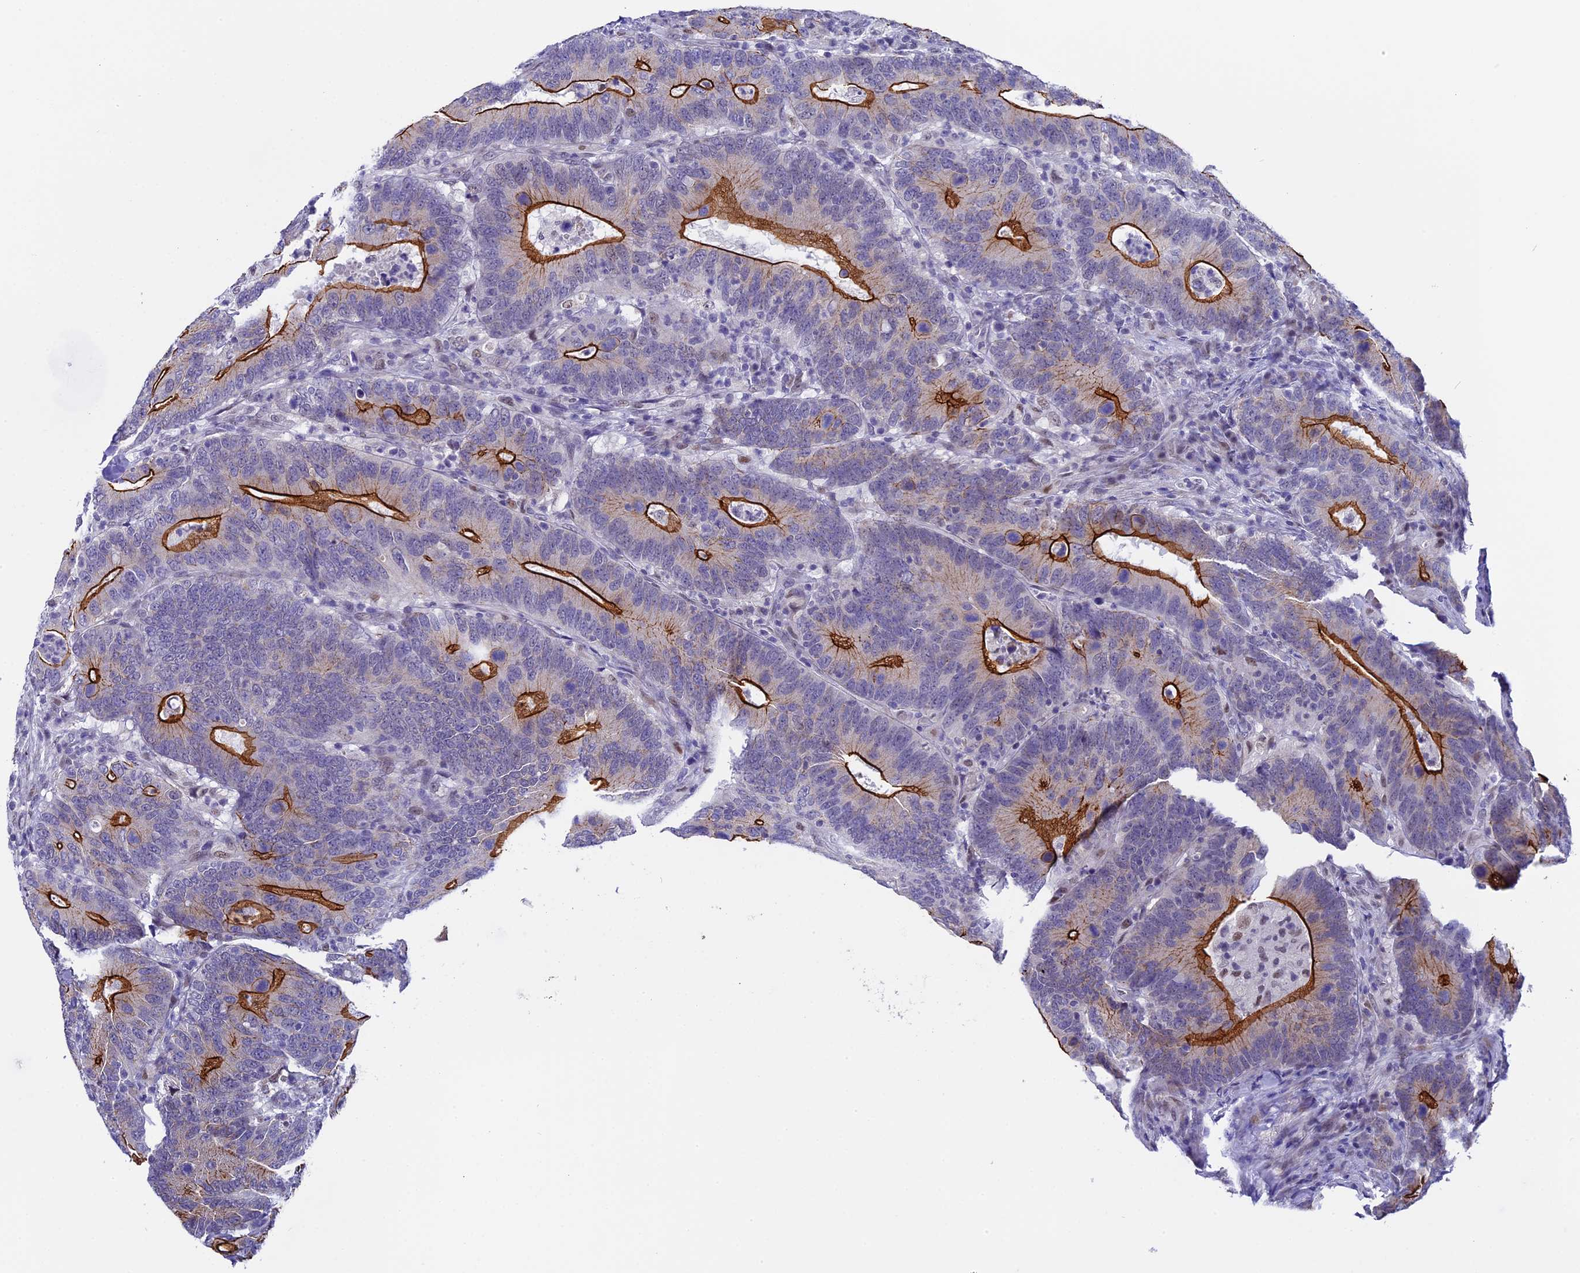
{"staining": {"intensity": "strong", "quantity": "25%-75%", "location": "cytoplasmic/membranous"}, "tissue": "colorectal cancer", "cell_type": "Tumor cells", "image_type": "cancer", "snomed": [{"axis": "morphology", "description": "Adenocarcinoma, NOS"}, {"axis": "topography", "description": "Colon"}], "caption": "Strong cytoplasmic/membranous protein positivity is present in approximately 25%-75% of tumor cells in colorectal cancer.", "gene": "OSGEP", "patient": {"sex": "female", "age": 66}}